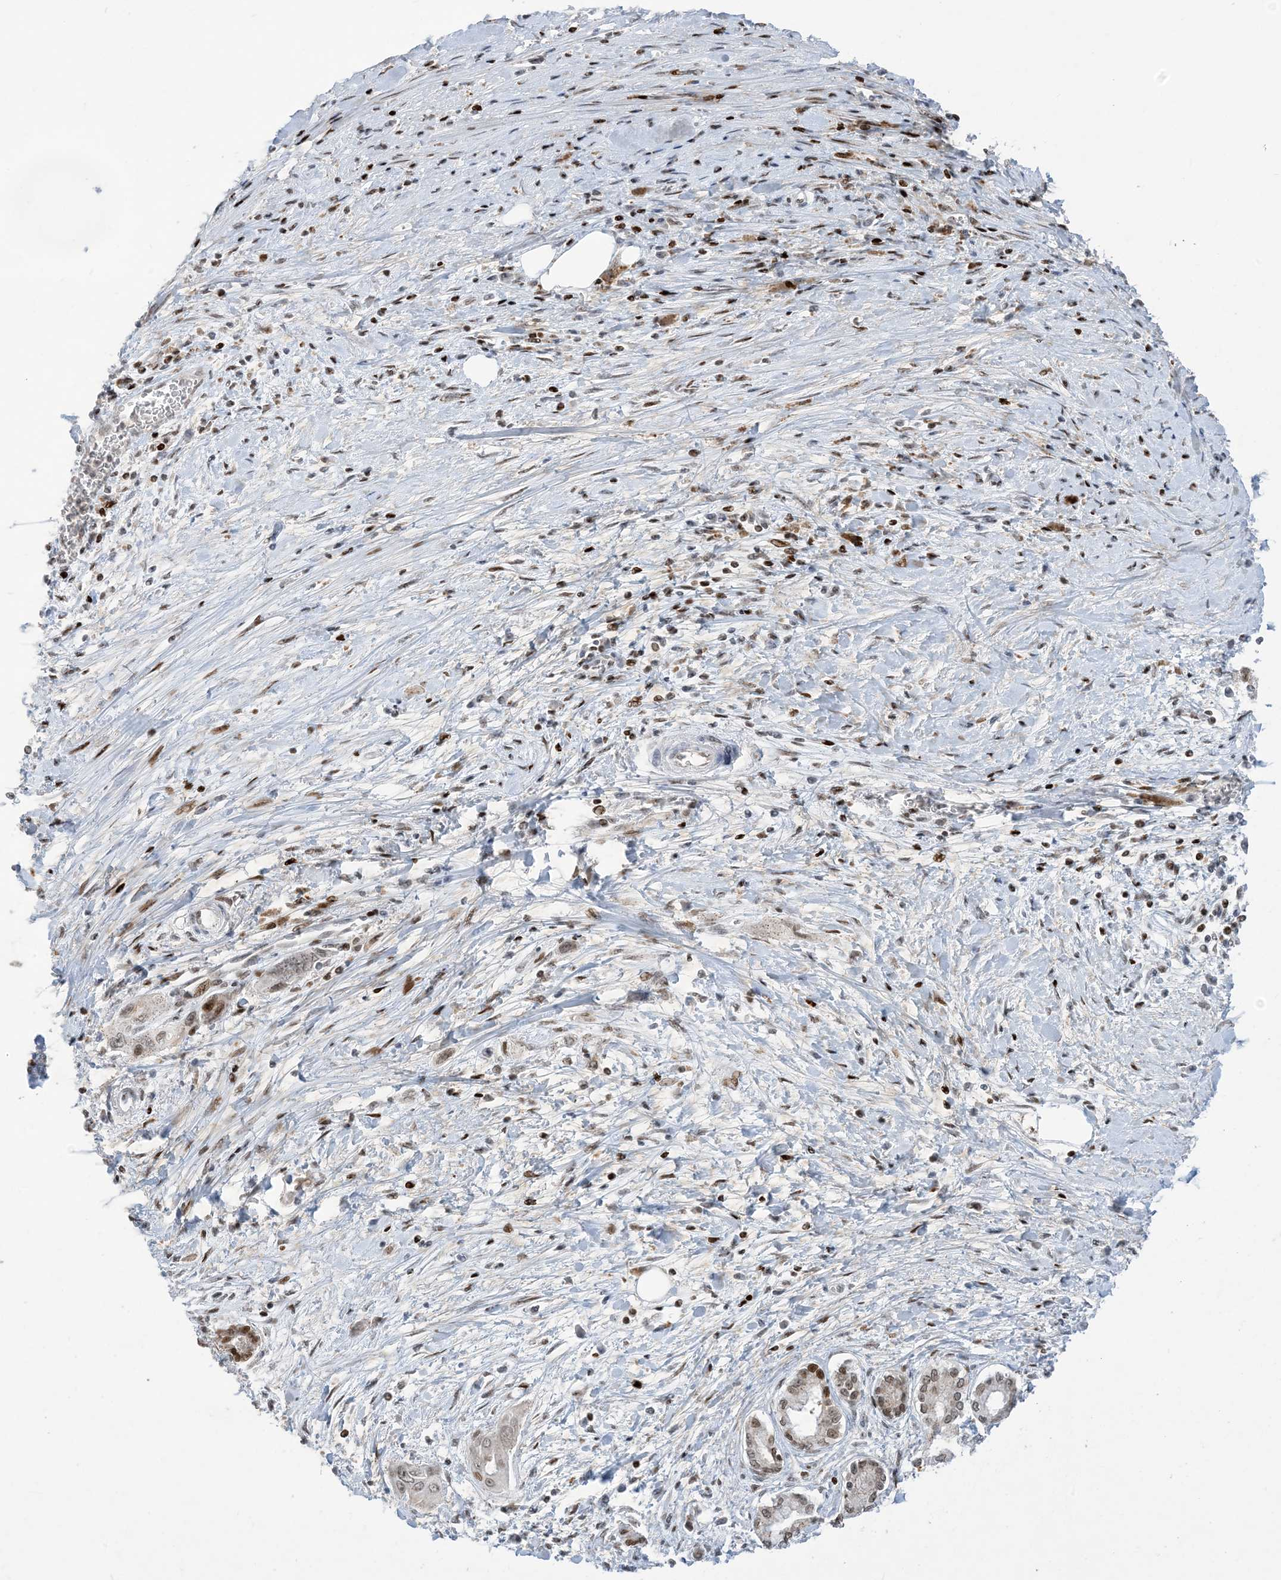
{"staining": {"intensity": "strong", "quantity": ">75%", "location": "nuclear"}, "tissue": "pancreatic cancer", "cell_type": "Tumor cells", "image_type": "cancer", "snomed": [{"axis": "morphology", "description": "Adenocarcinoma, NOS"}, {"axis": "topography", "description": "Pancreas"}], "caption": "Immunohistochemical staining of human pancreatic cancer (adenocarcinoma) exhibits high levels of strong nuclear protein positivity in approximately >75% of tumor cells.", "gene": "SLC25A53", "patient": {"sex": "male", "age": 58}}